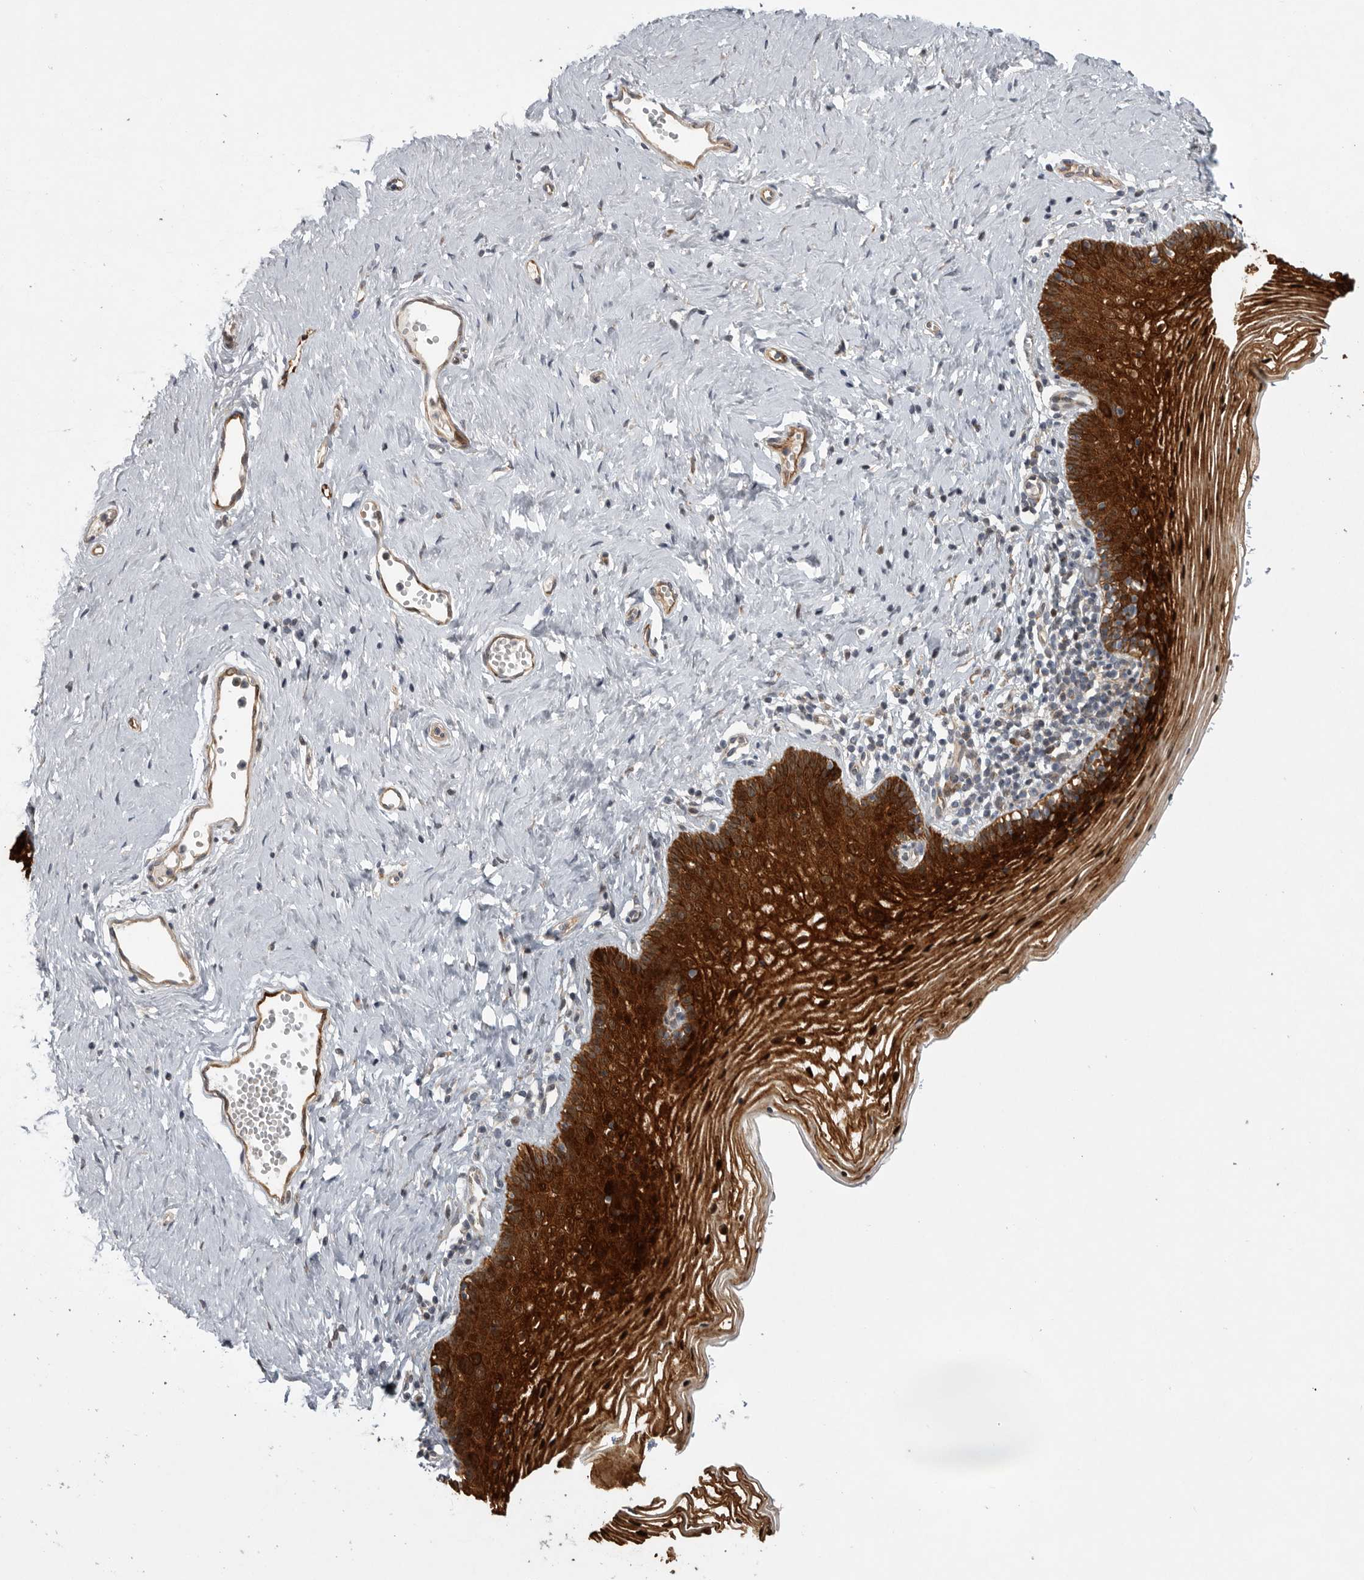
{"staining": {"intensity": "strong", "quantity": ">75%", "location": "cytoplasmic/membranous,nuclear"}, "tissue": "vagina", "cell_type": "Squamous epithelial cells", "image_type": "normal", "snomed": [{"axis": "morphology", "description": "Normal tissue, NOS"}, {"axis": "topography", "description": "Vagina"}], "caption": "Unremarkable vagina exhibits strong cytoplasmic/membranous,nuclear expression in about >75% of squamous epithelial cells.", "gene": "MPDZ", "patient": {"sex": "female", "age": 32}}